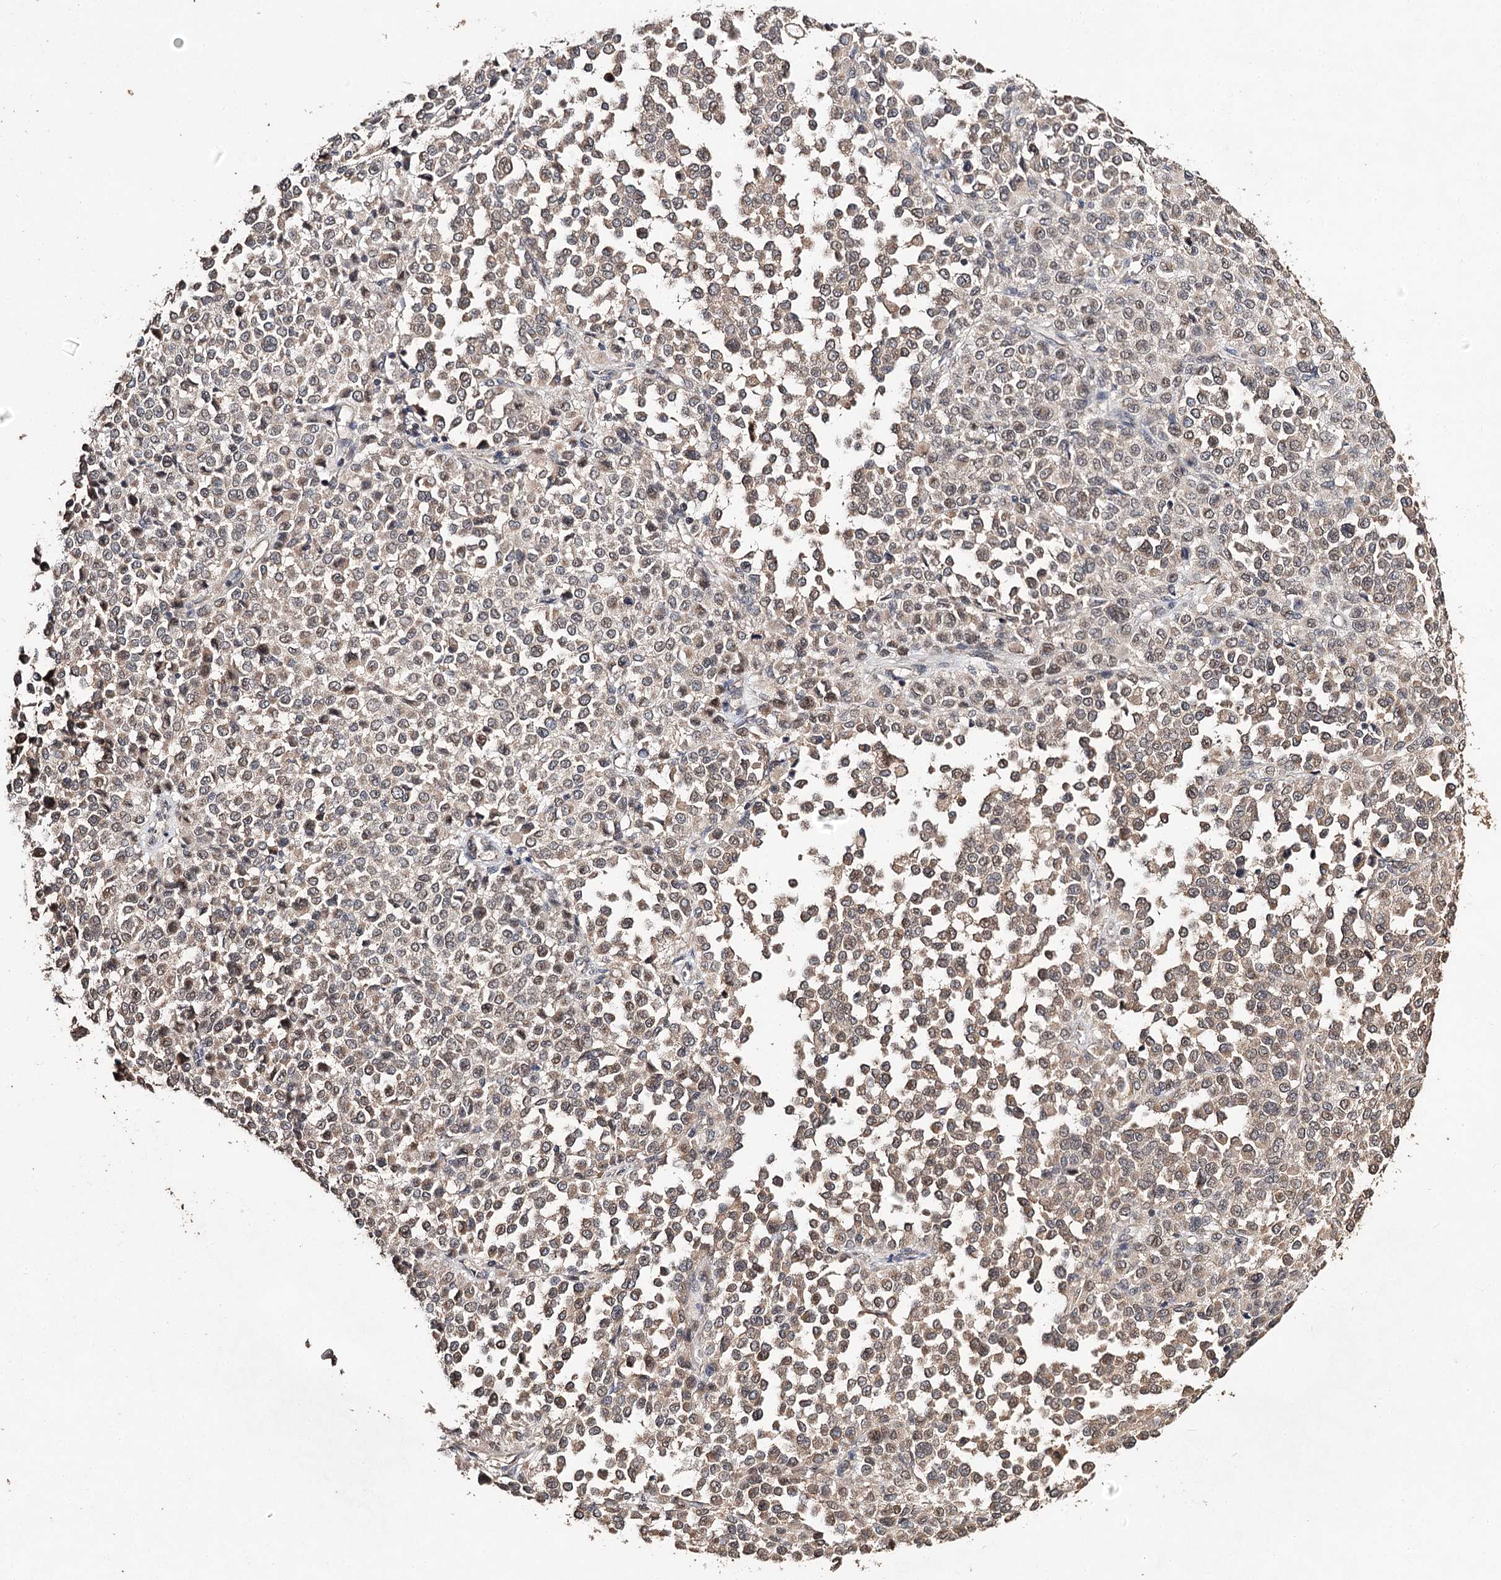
{"staining": {"intensity": "weak", "quantity": ">75%", "location": "cytoplasmic/membranous"}, "tissue": "melanoma", "cell_type": "Tumor cells", "image_type": "cancer", "snomed": [{"axis": "morphology", "description": "Malignant melanoma, Metastatic site"}, {"axis": "topography", "description": "Pancreas"}], "caption": "The histopathology image demonstrates immunohistochemical staining of malignant melanoma (metastatic site). There is weak cytoplasmic/membranous positivity is identified in about >75% of tumor cells. (Brightfield microscopy of DAB IHC at high magnification).", "gene": "NOPCHAP1", "patient": {"sex": "female", "age": 30}}